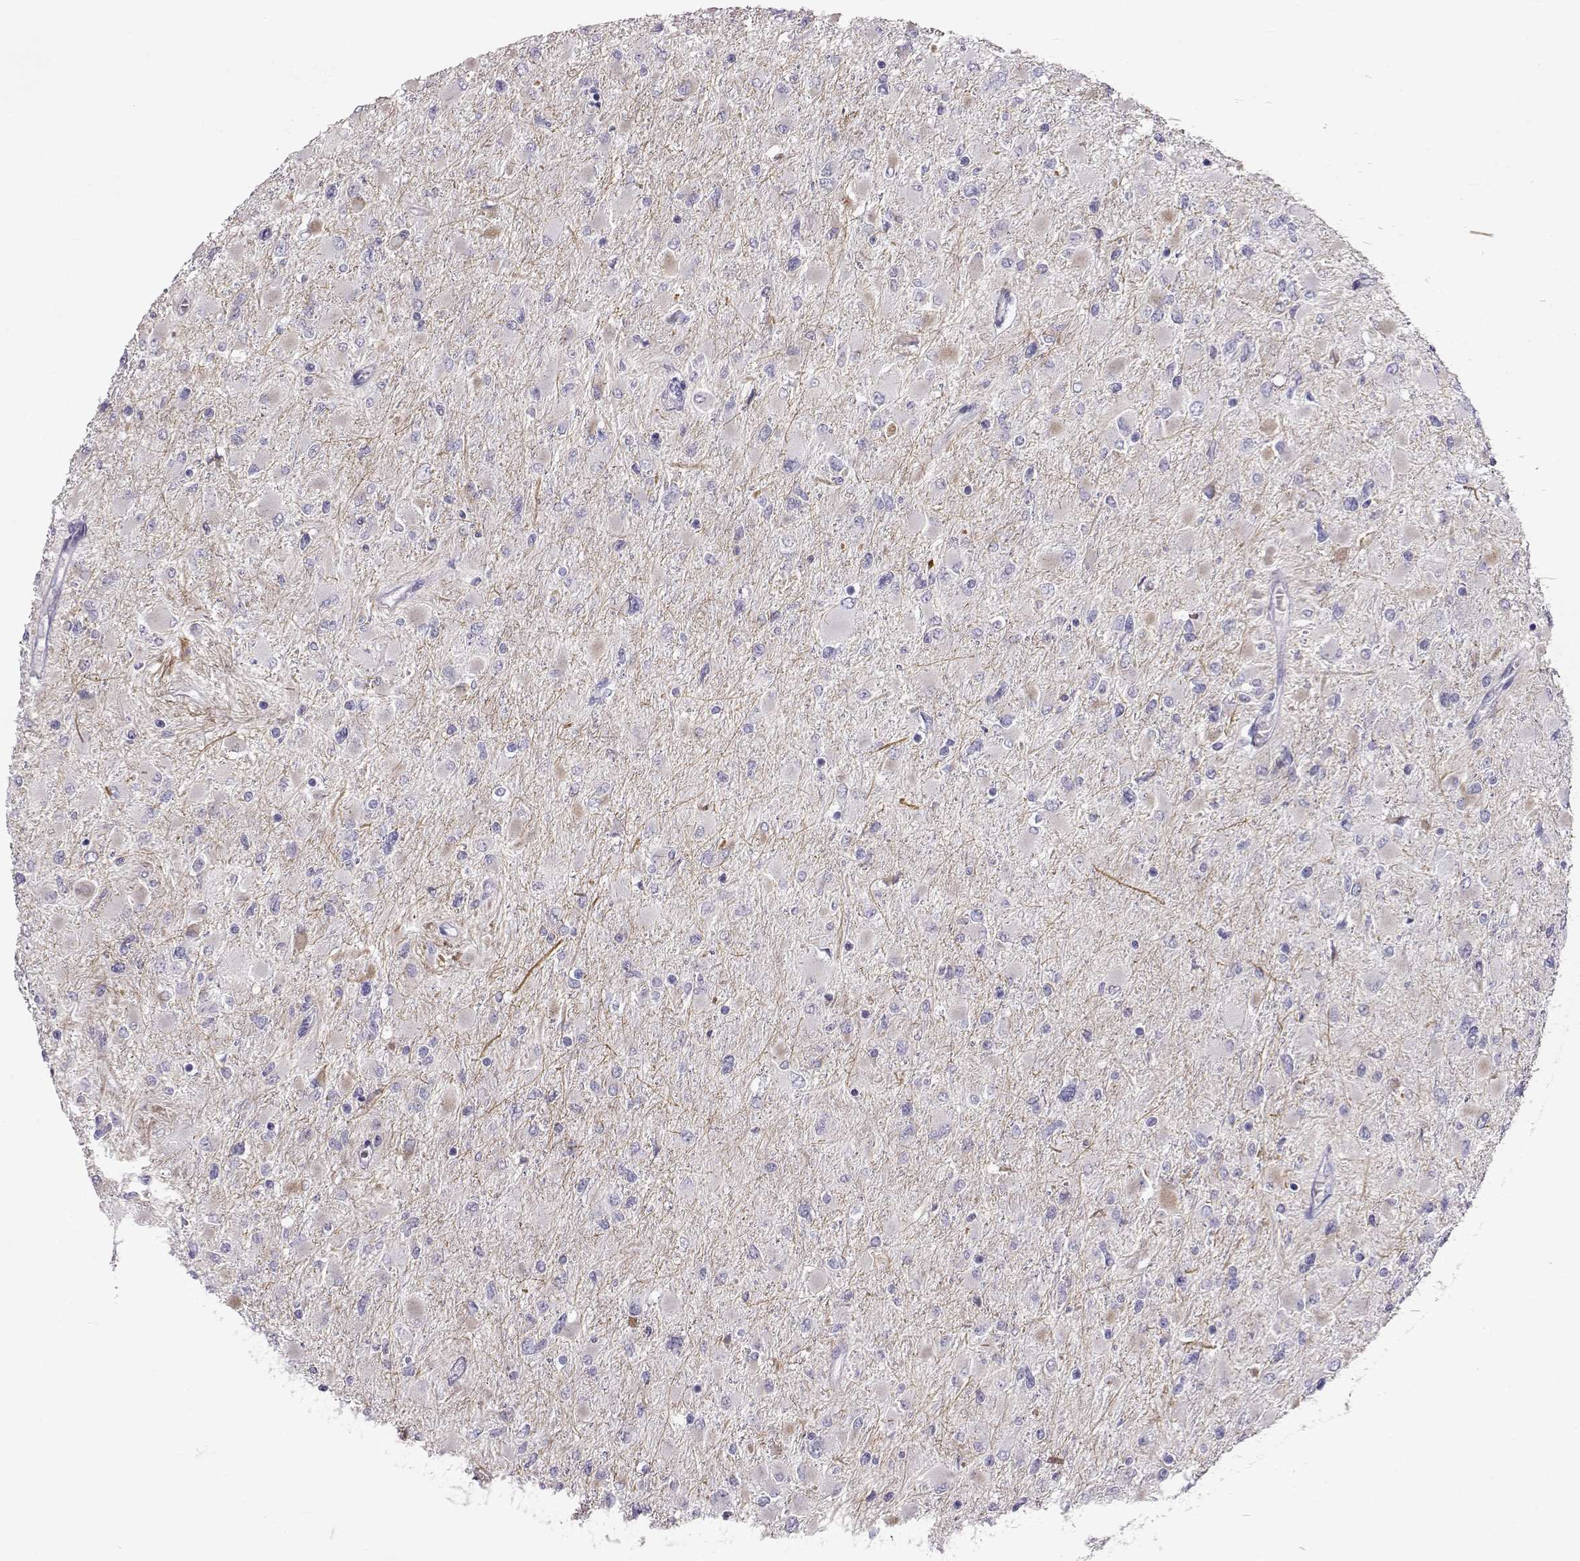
{"staining": {"intensity": "negative", "quantity": "none", "location": "none"}, "tissue": "glioma", "cell_type": "Tumor cells", "image_type": "cancer", "snomed": [{"axis": "morphology", "description": "Glioma, malignant, High grade"}, {"axis": "topography", "description": "Cerebral cortex"}], "caption": "Immunohistochemistry (IHC) of malignant high-grade glioma shows no staining in tumor cells.", "gene": "GPR26", "patient": {"sex": "female", "age": 36}}